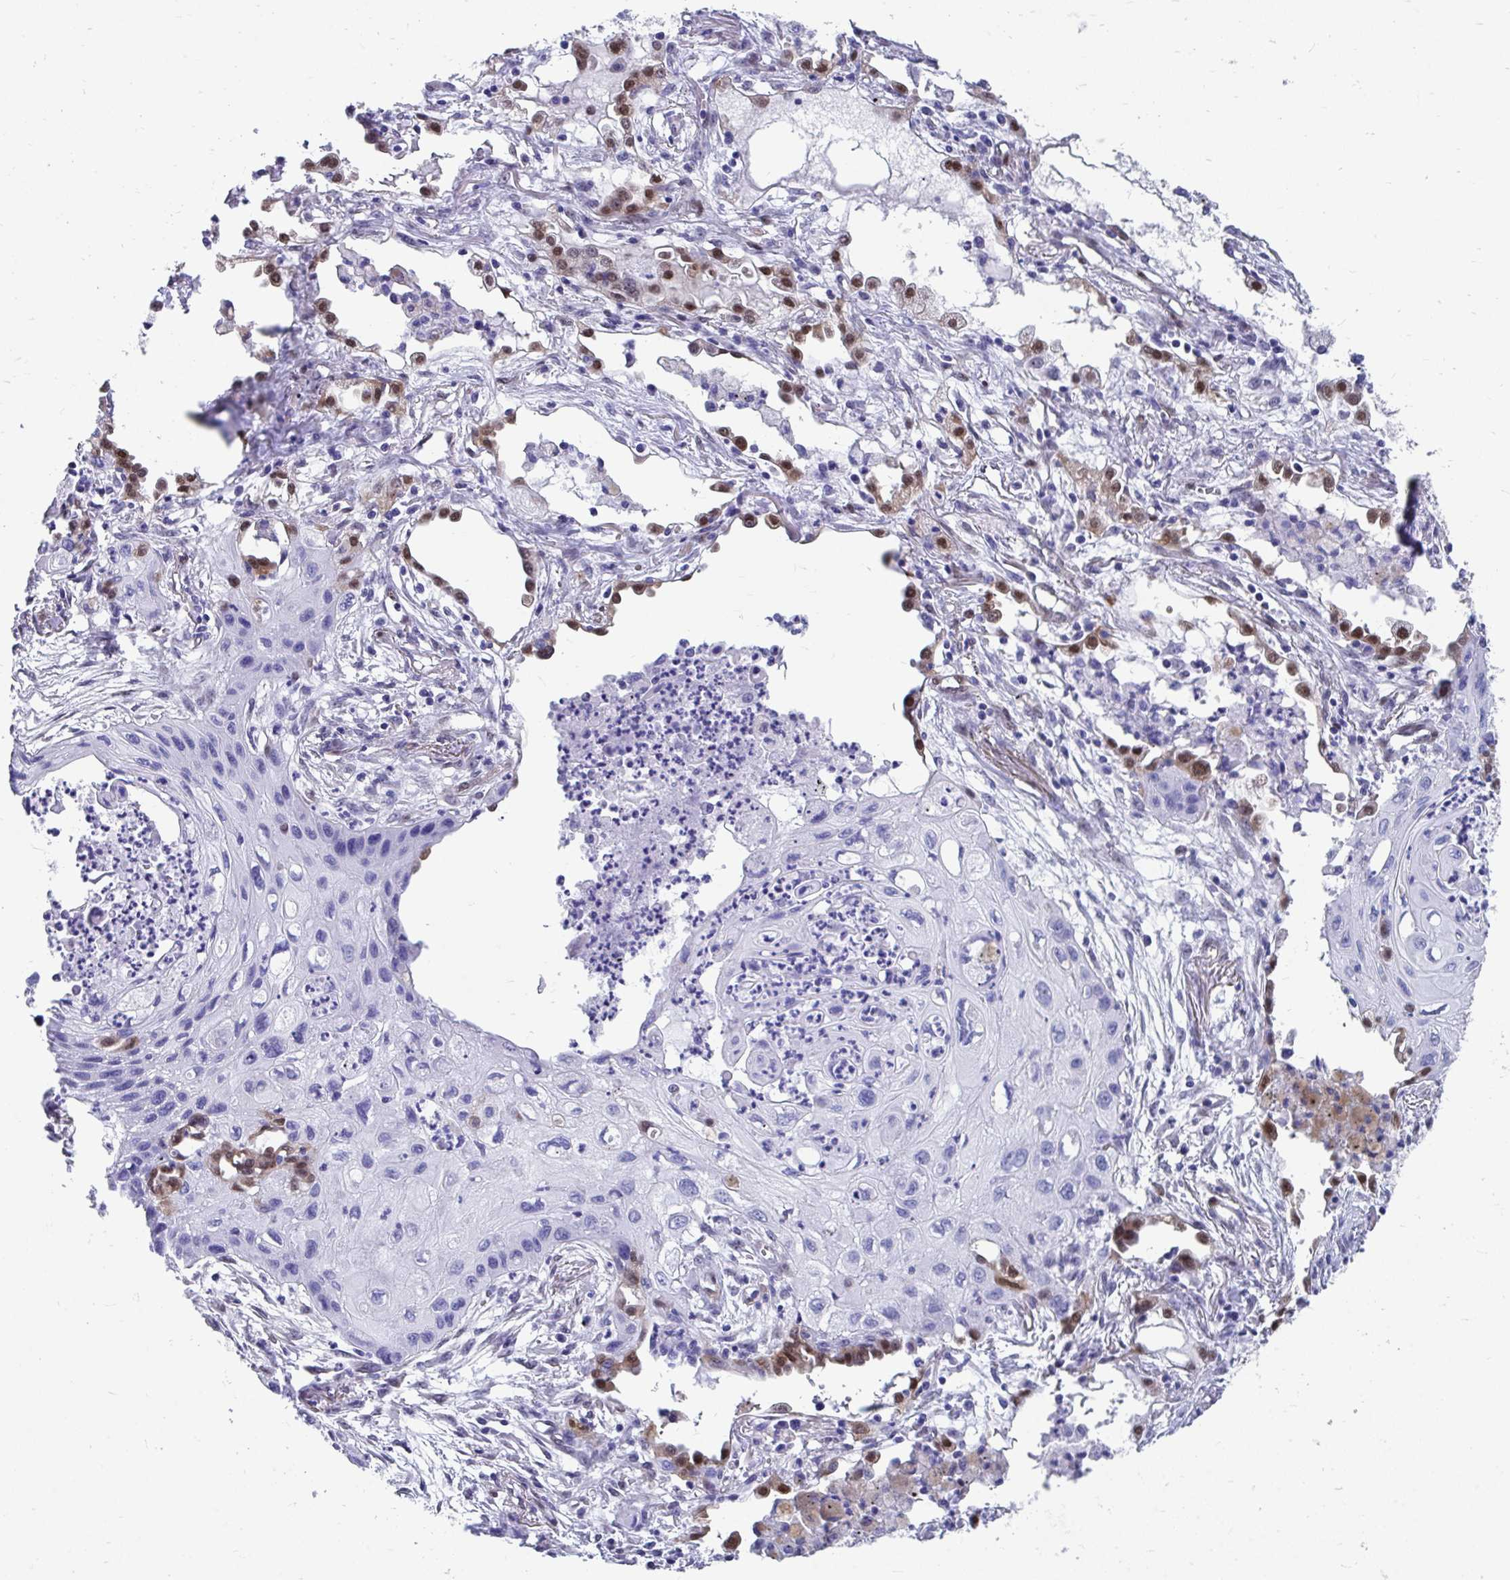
{"staining": {"intensity": "negative", "quantity": "none", "location": "none"}, "tissue": "lung cancer", "cell_type": "Tumor cells", "image_type": "cancer", "snomed": [{"axis": "morphology", "description": "Squamous cell carcinoma, NOS"}, {"axis": "topography", "description": "Lung"}], "caption": "DAB (3,3'-diaminobenzidine) immunohistochemical staining of human lung squamous cell carcinoma shows no significant staining in tumor cells.", "gene": "RBPMS", "patient": {"sex": "male", "age": 71}}